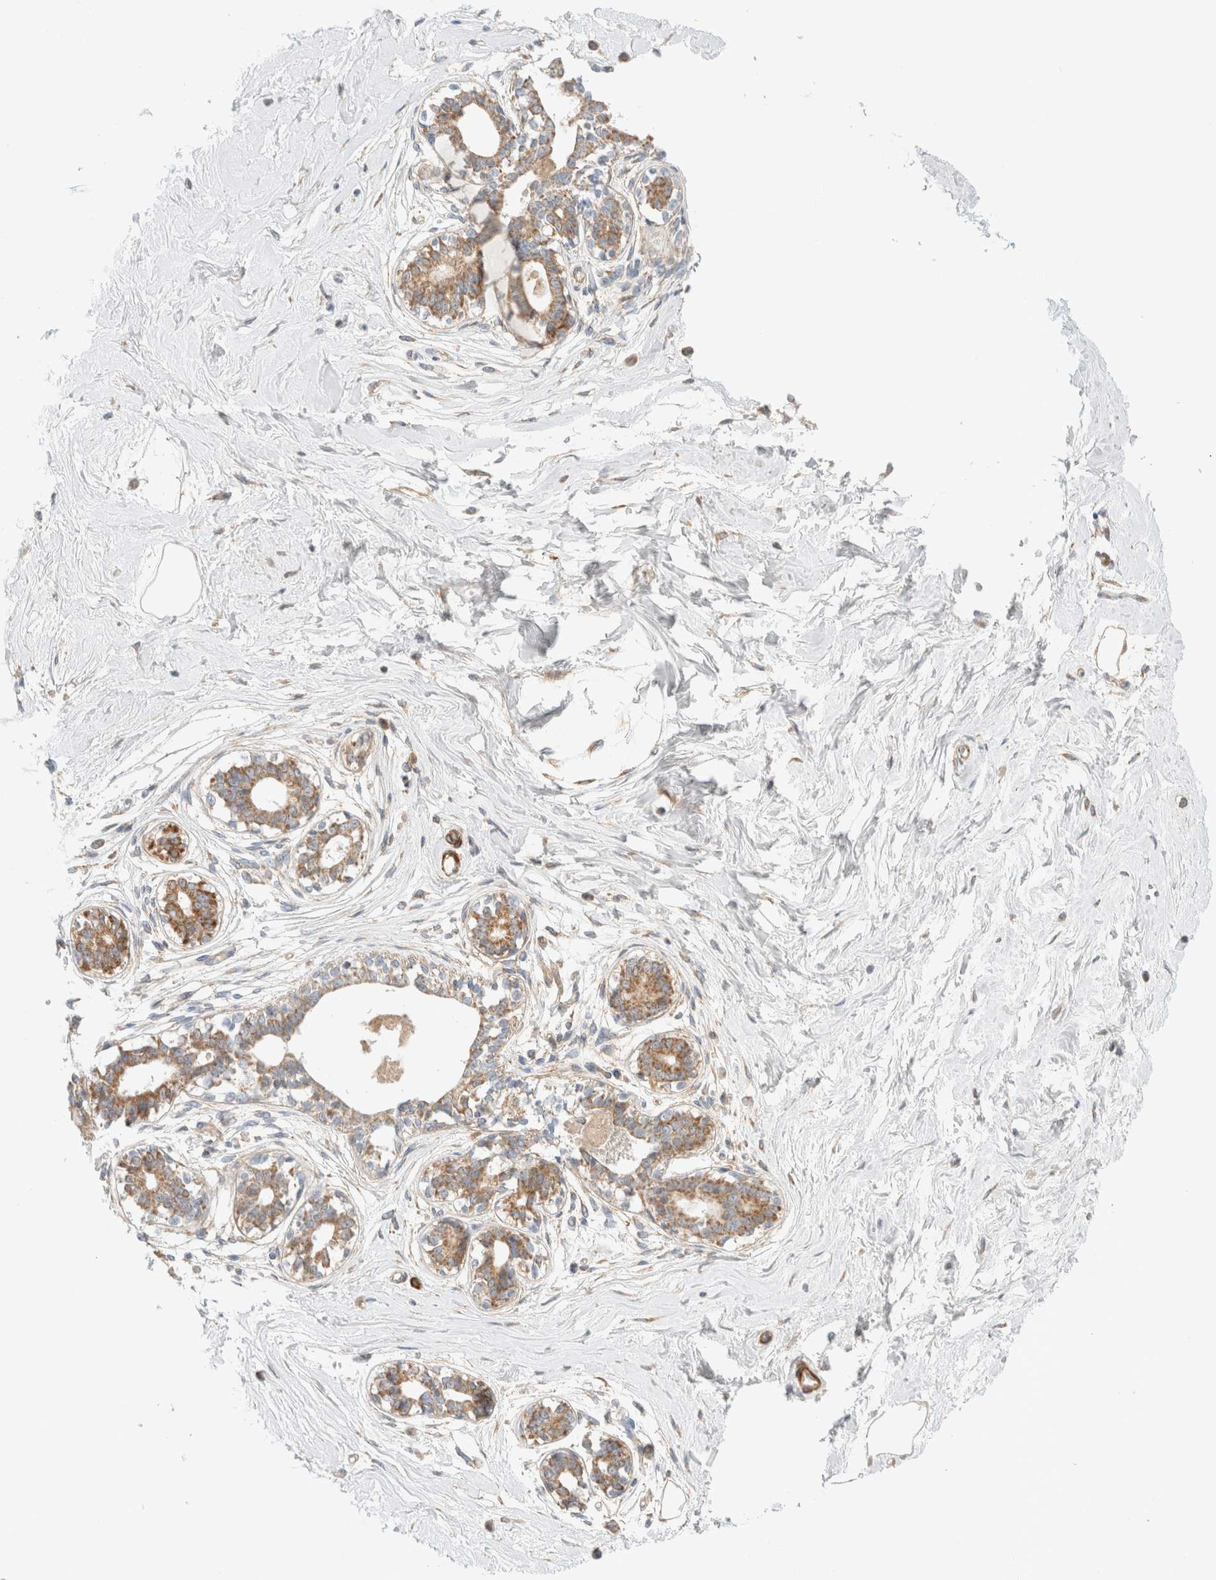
{"staining": {"intensity": "negative", "quantity": "none", "location": "none"}, "tissue": "breast", "cell_type": "Adipocytes", "image_type": "normal", "snomed": [{"axis": "morphology", "description": "Normal tissue, NOS"}, {"axis": "topography", "description": "Breast"}], "caption": "High magnification brightfield microscopy of benign breast stained with DAB (3,3'-diaminobenzidine) (brown) and counterstained with hematoxylin (blue): adipocytes show no significant positivity. (DAB (3,3'-diaminobenzidine) immunohistochemistry (IHC) visualized using brightfield microscopy, high magnification).", "gene": "MRM3", "patient": {"sex": "female", "age": 45}}